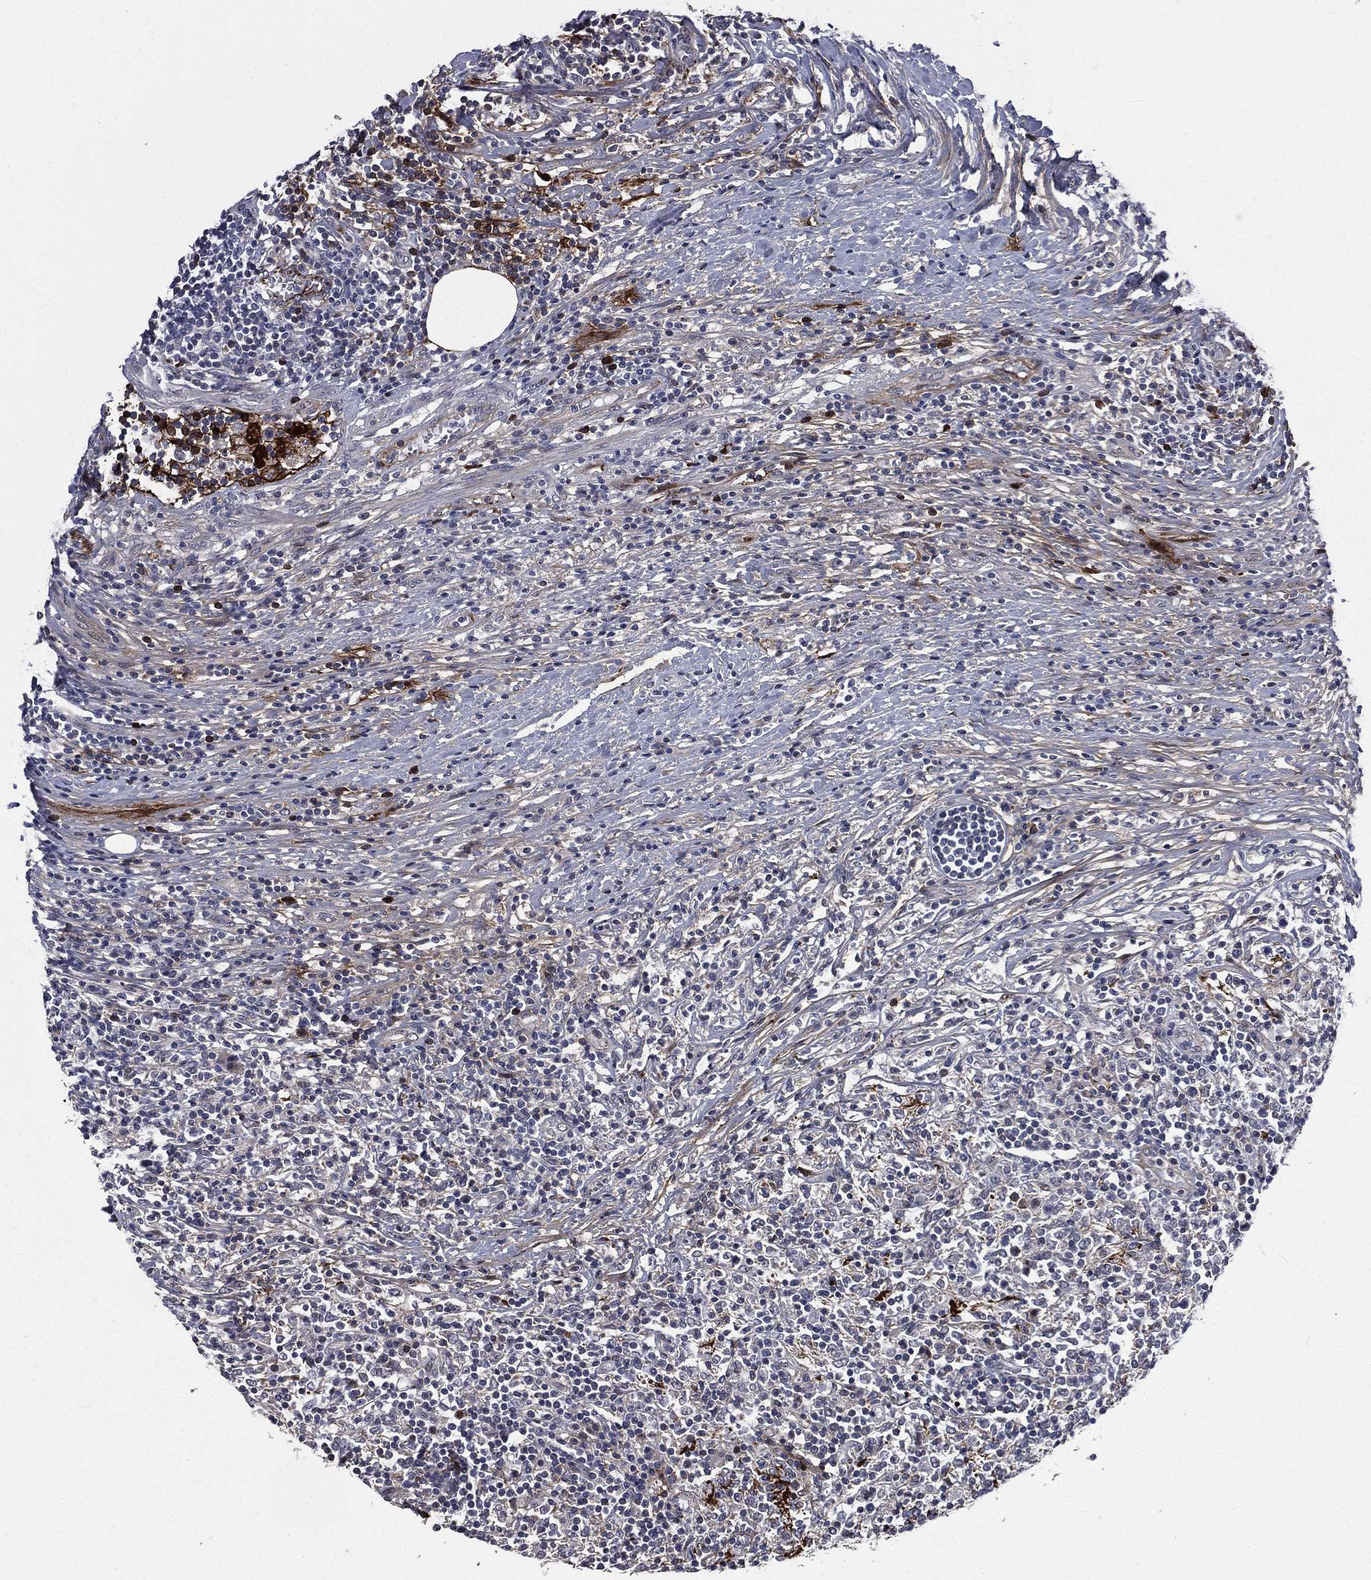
{"staining": {"intensity": "negative", "quantity": "none", "location": "none"}, "tissue": "lymphoma", "cell_type": "Tumor cells", "image_type": "cancer", "snomed": [{"axis": "morphology", "description": "Malignant lymphoma, non-Hodgkin's type, High grade"}, {"axis": "topography", "description": "Lymph node"}], "caption": "Human high-grade malignant lymphoma, non-Hodgkin's type stained for a protein using IHC demonstrates no expression in tumor cells.", "gene": "FGG", "patient": {"sex": "female", "age": 84}}